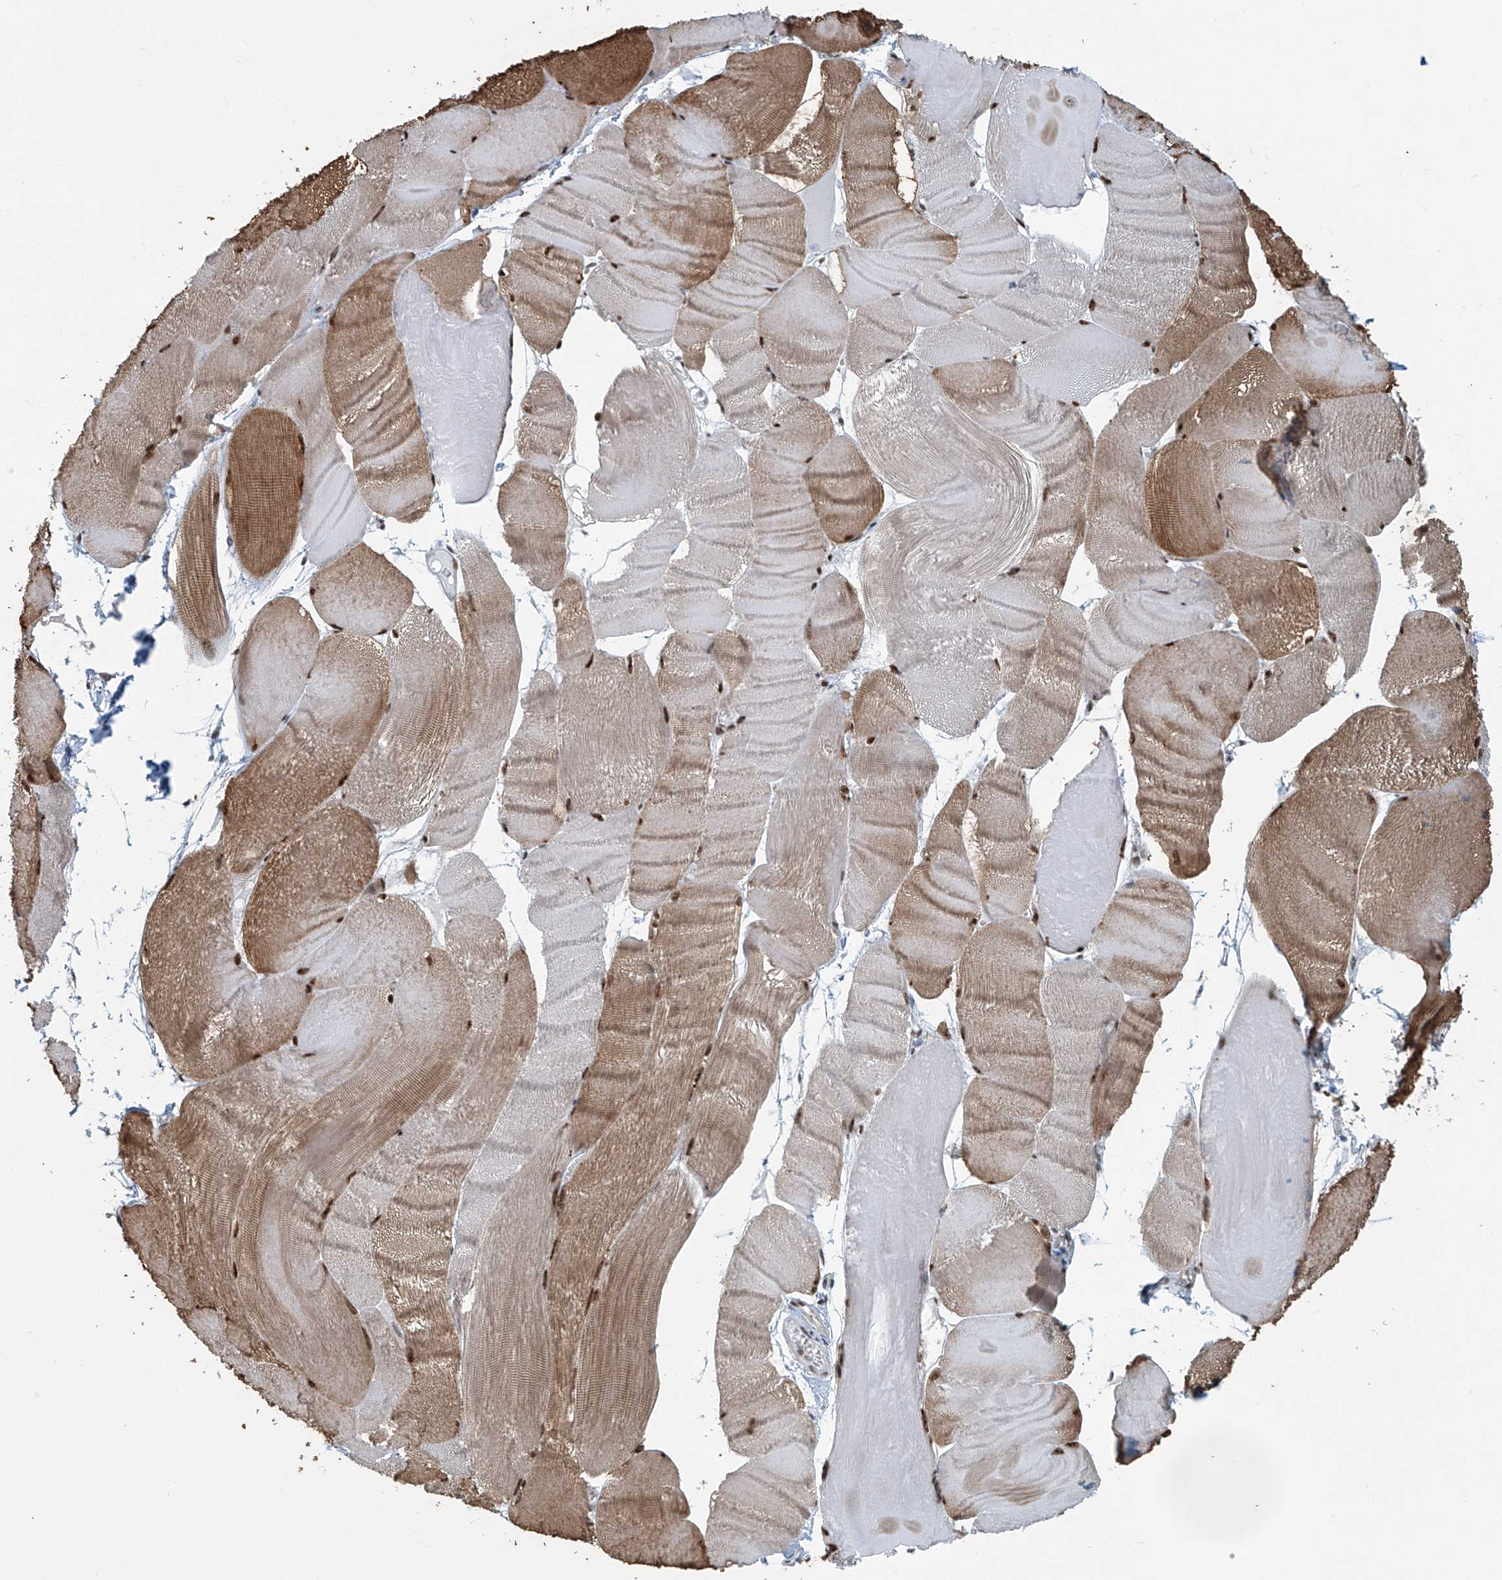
{"staining": {"intensity": "strong", "quantity": "25%-75%", "location": "cytoplasmic/membranous,nuclear"}, "tissue": "skeletal muscle", "cell_type": "Myocytes", "image_type": "normal", "snomed": [{"axis": "morphology", "description": "Normal tissue, NOS"}, {"axis": "morphology", "description": "Basal cell carcinoma"}, {"axis": "topography", "description": "Skeletal muscle"}], "caption": "Immunohistochemical staining of normal human skeletal muscle displays strong cytoplasmic/membranous,nuclear protein staining in approximately 25%-75% of myocytes. (Brightfield microscopy of DAB IHC at high magnification).", "gene": "ENSG00000257390", "patient": {"sex": "female", "age": 64}}